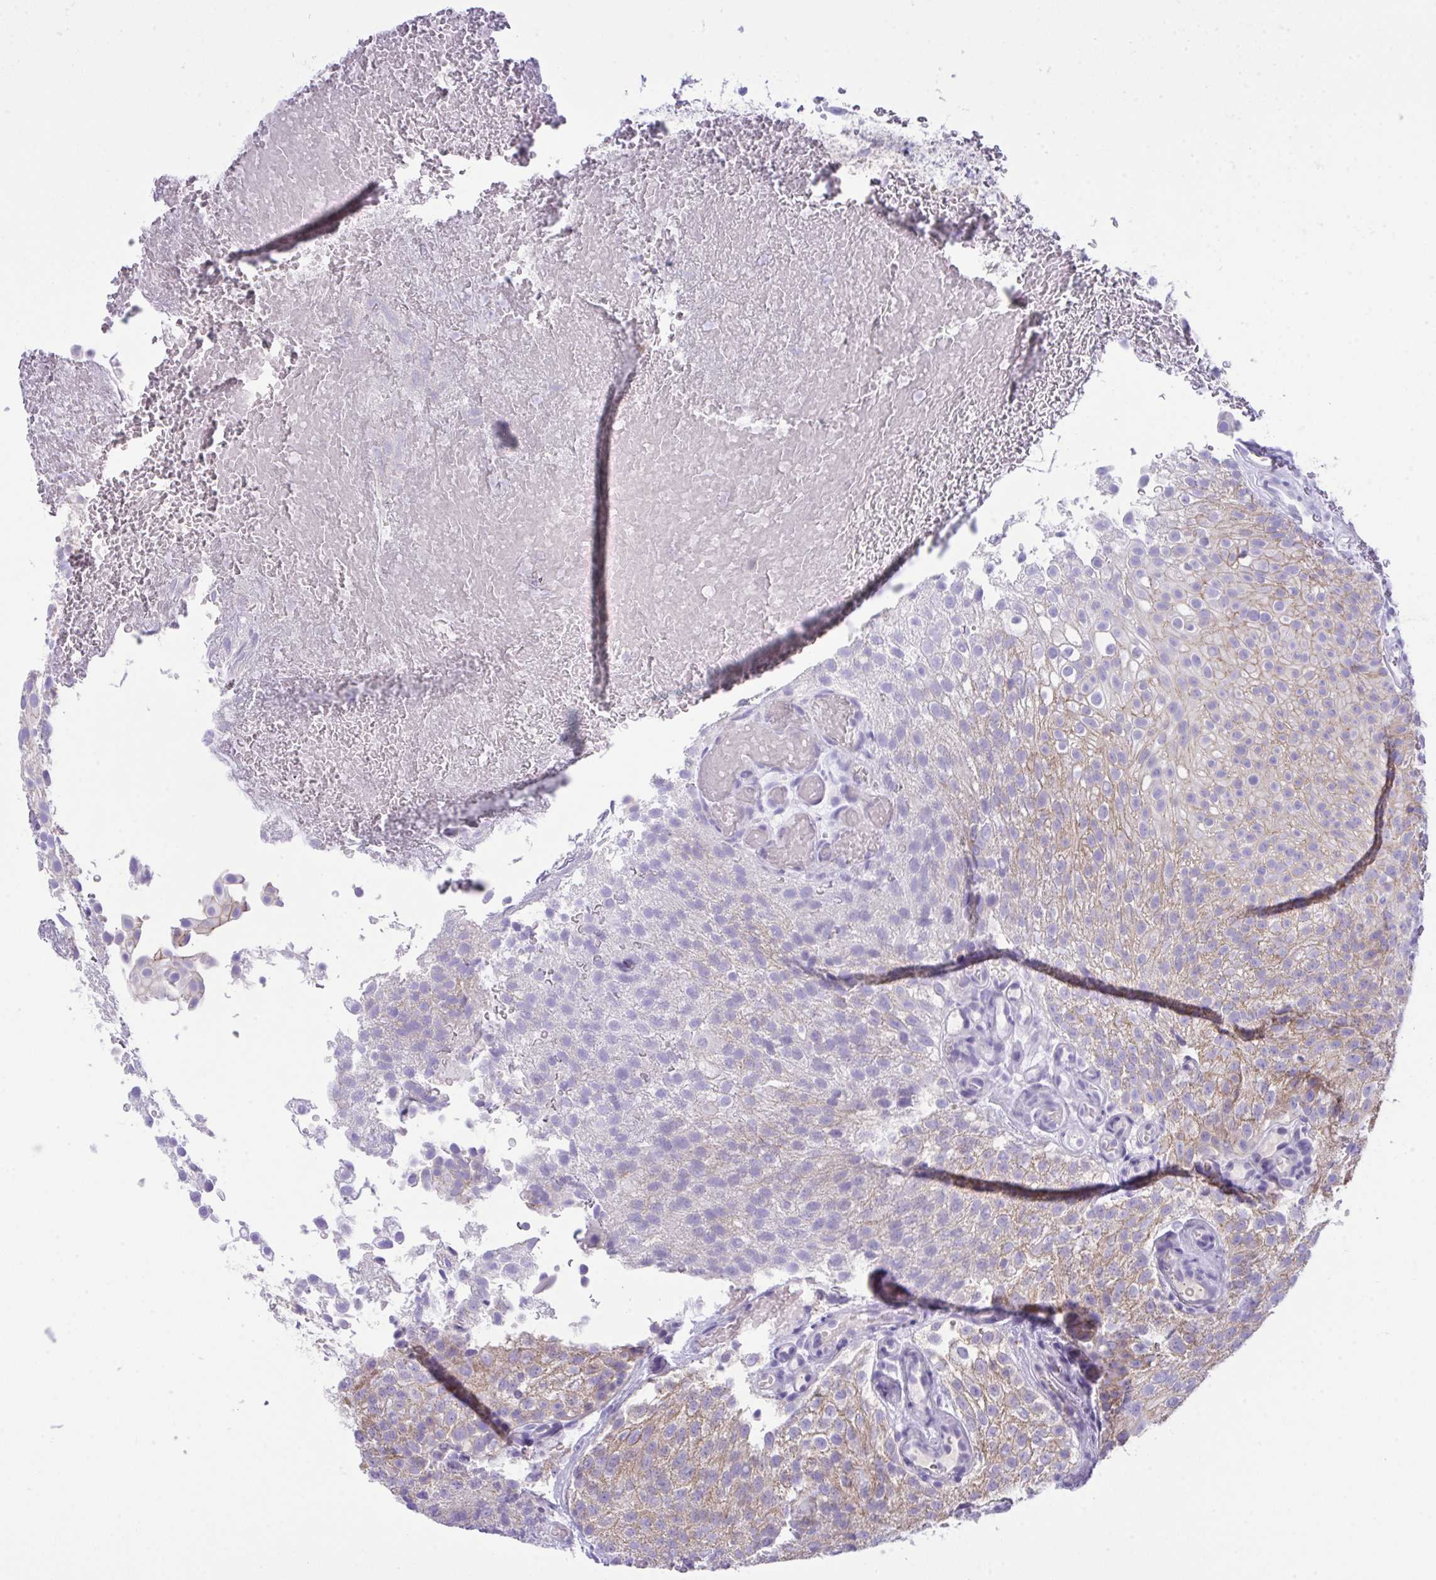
{"staining": {"intensity": "weak", "quantity": "25%-75%", "location": "cytoplasmic/membranous"}, "tissue": "urothelial cancer", "cell_type": "Tumor cells", "image_type": "cancer", "snomed": [{"axis": "morphology", "description": "Urothelial carcinoma, Low grade"}, {"axis": "topography", "description": "Urinary bladder"}], "caption": "Protein analysis of urothelial cancer tissue demonstrates weak cytoplasmic/membranous positivity in about 25%-75% of tumor cells.", "gene": "GLB1L2", "patient": {"sex": "male", "age": 78}}